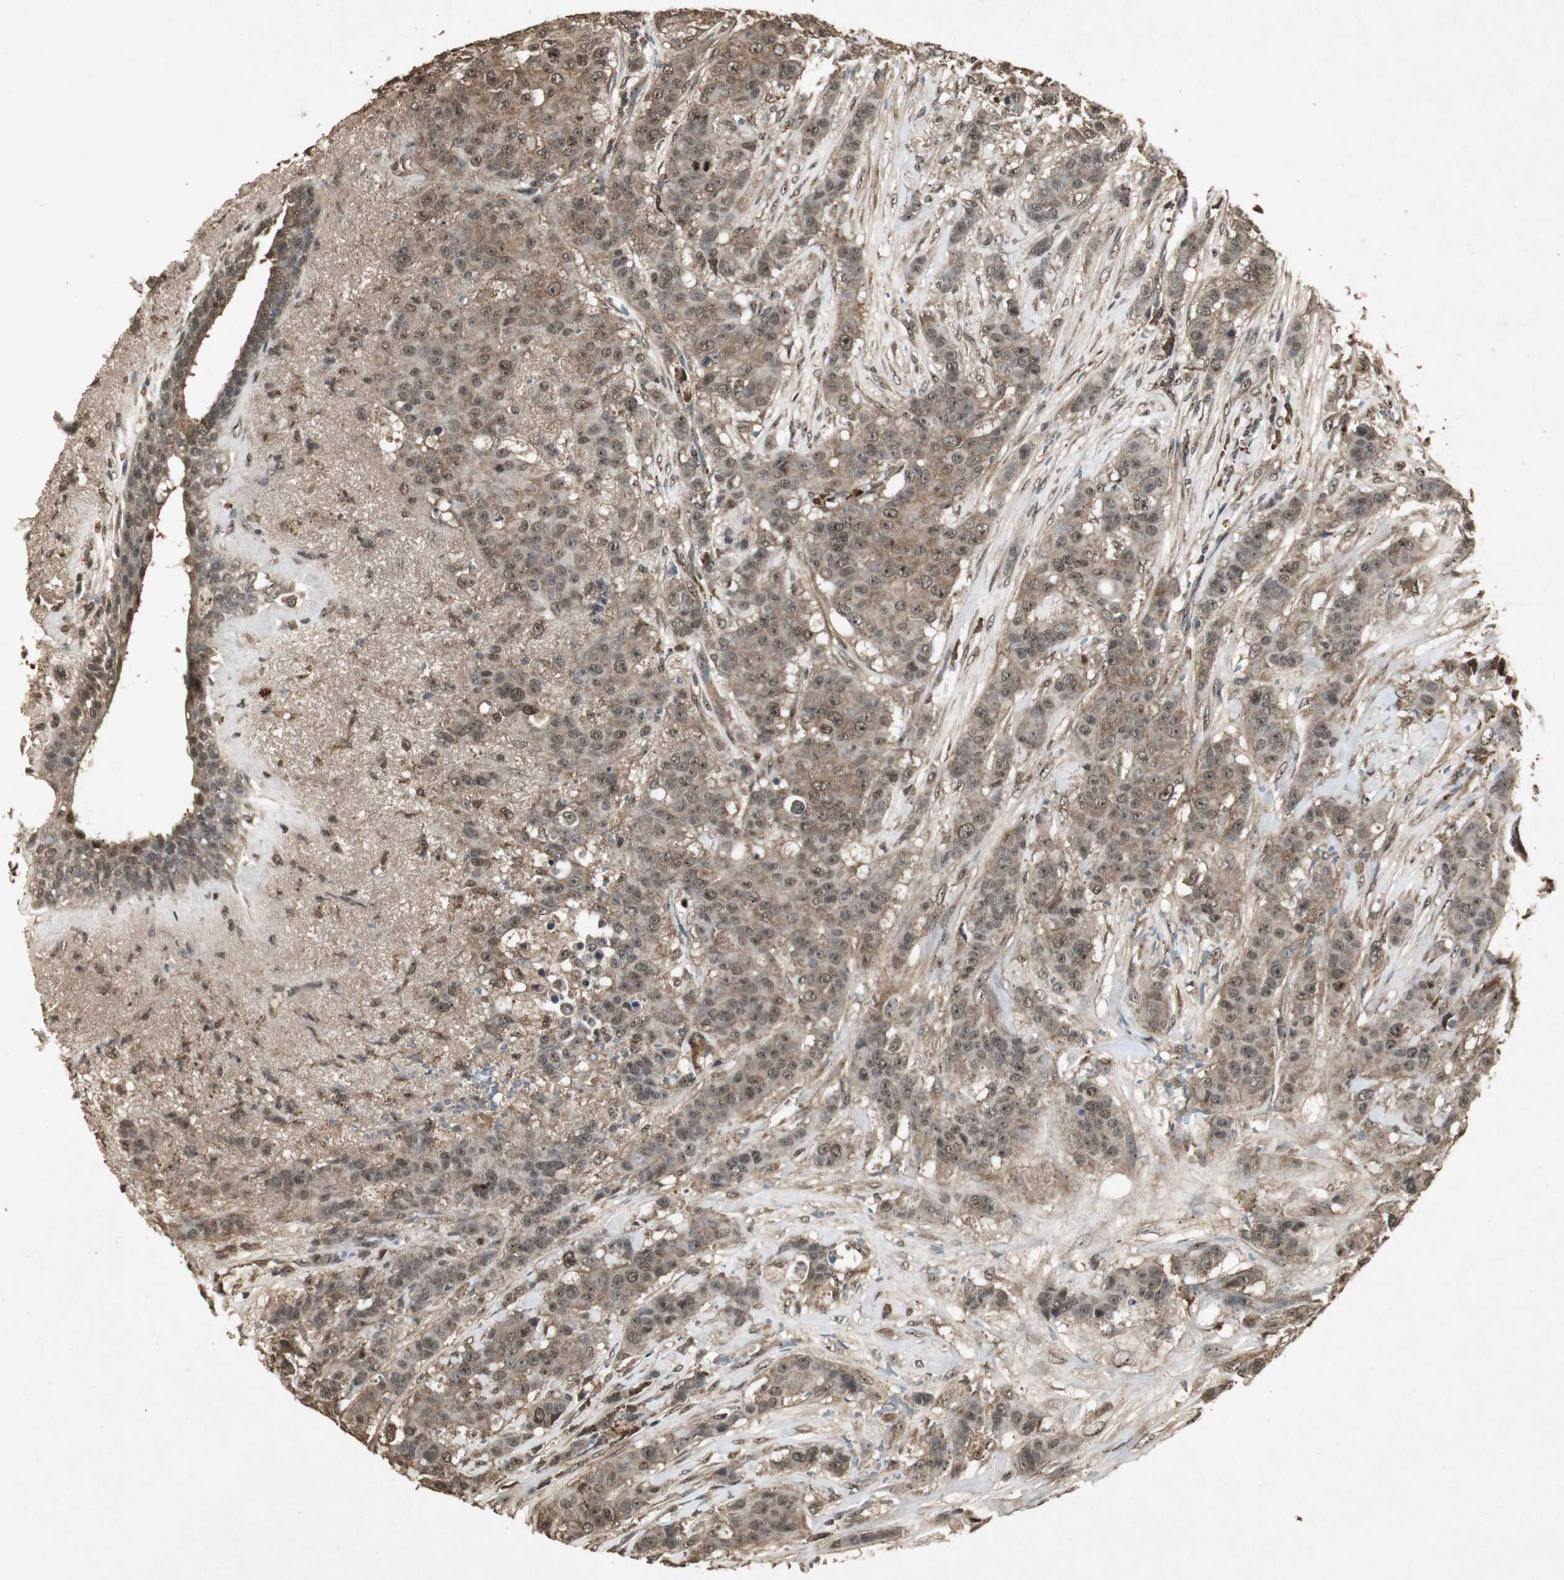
{"staining": {"intensity": "moderate", "quantity": ">75%", "location": "cytoplasmic/membranous,nuclear"}, "tissue": "breast cancer", "cell_type": "Tumor cells", "image_type": "cancer", "snomed": [{"axis": "morphology", "description": "Duct carcinoma"}, {"axis": "topography", "description": "Breast"}], "caption": "Immunohistochemical staining of breast cancer displays moderate cytoplasmic/membranous and nuclear protein positivity in about >75% of tumor cells. (DAB = brown stain, brightfield microscopy at high magnification).", "gene": "EMX1", "patient": {"sex": "female", "age": 40}}